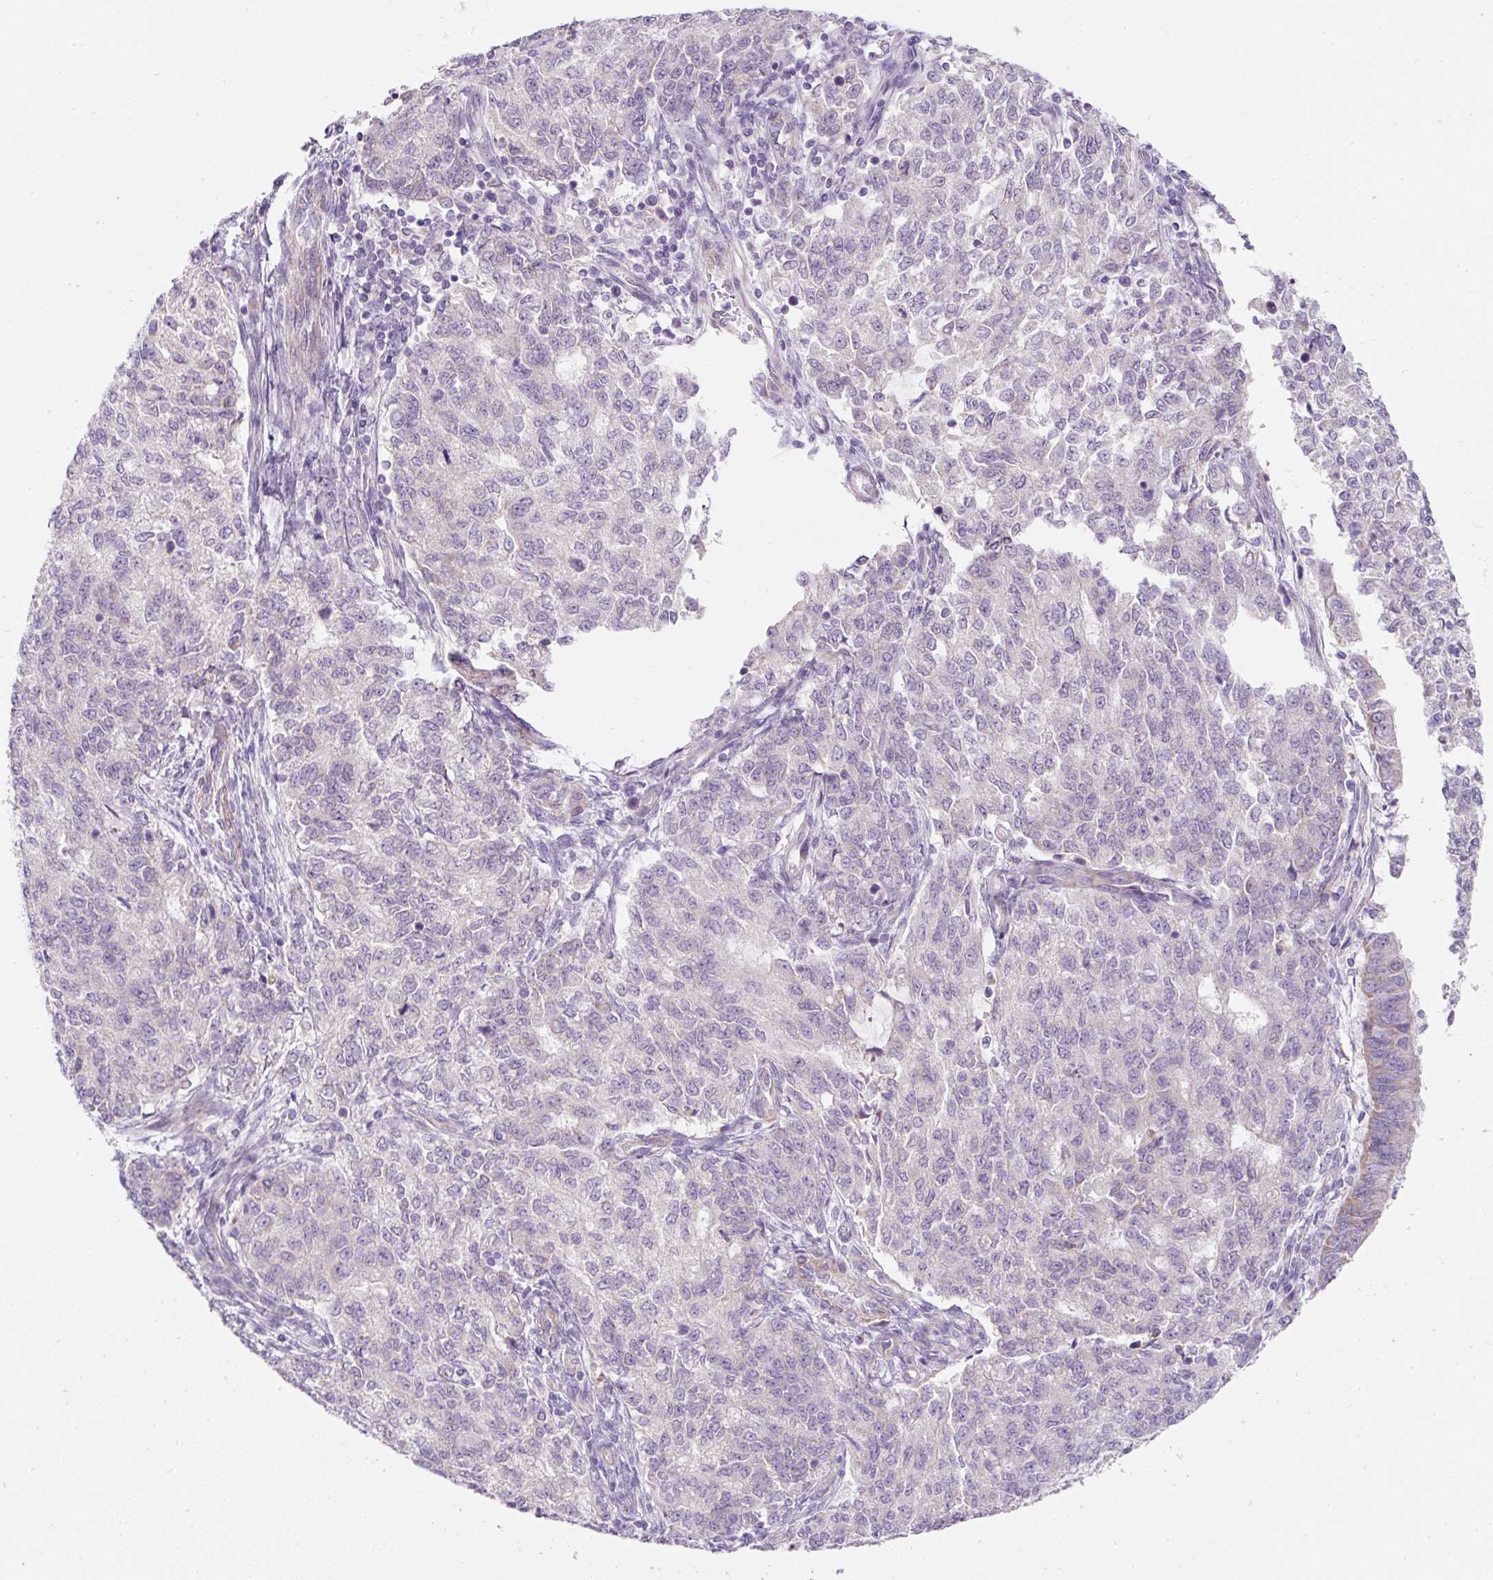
{"staining": {"intensity": "negative", "quantity": "none", "location": "none"}, "tissue": "endometrial cancer", "cell_type": "Tumor cells", "image_type": "cancer", "snomed": [{"axis": "morphology", "description": "Adenocarcinoma, NOS"}, {"axis": "topography", "description": "Endometrium"}], "caption": "An immunohistochemistry (IHC) image of endometrial cancer (adenocarcinoma) is shown. There is no staining in tumor cells of endometrial cancer (adenocarcinoma).", "gene": "ERAP2", "patient": {"sex": "female", "age": 50}}